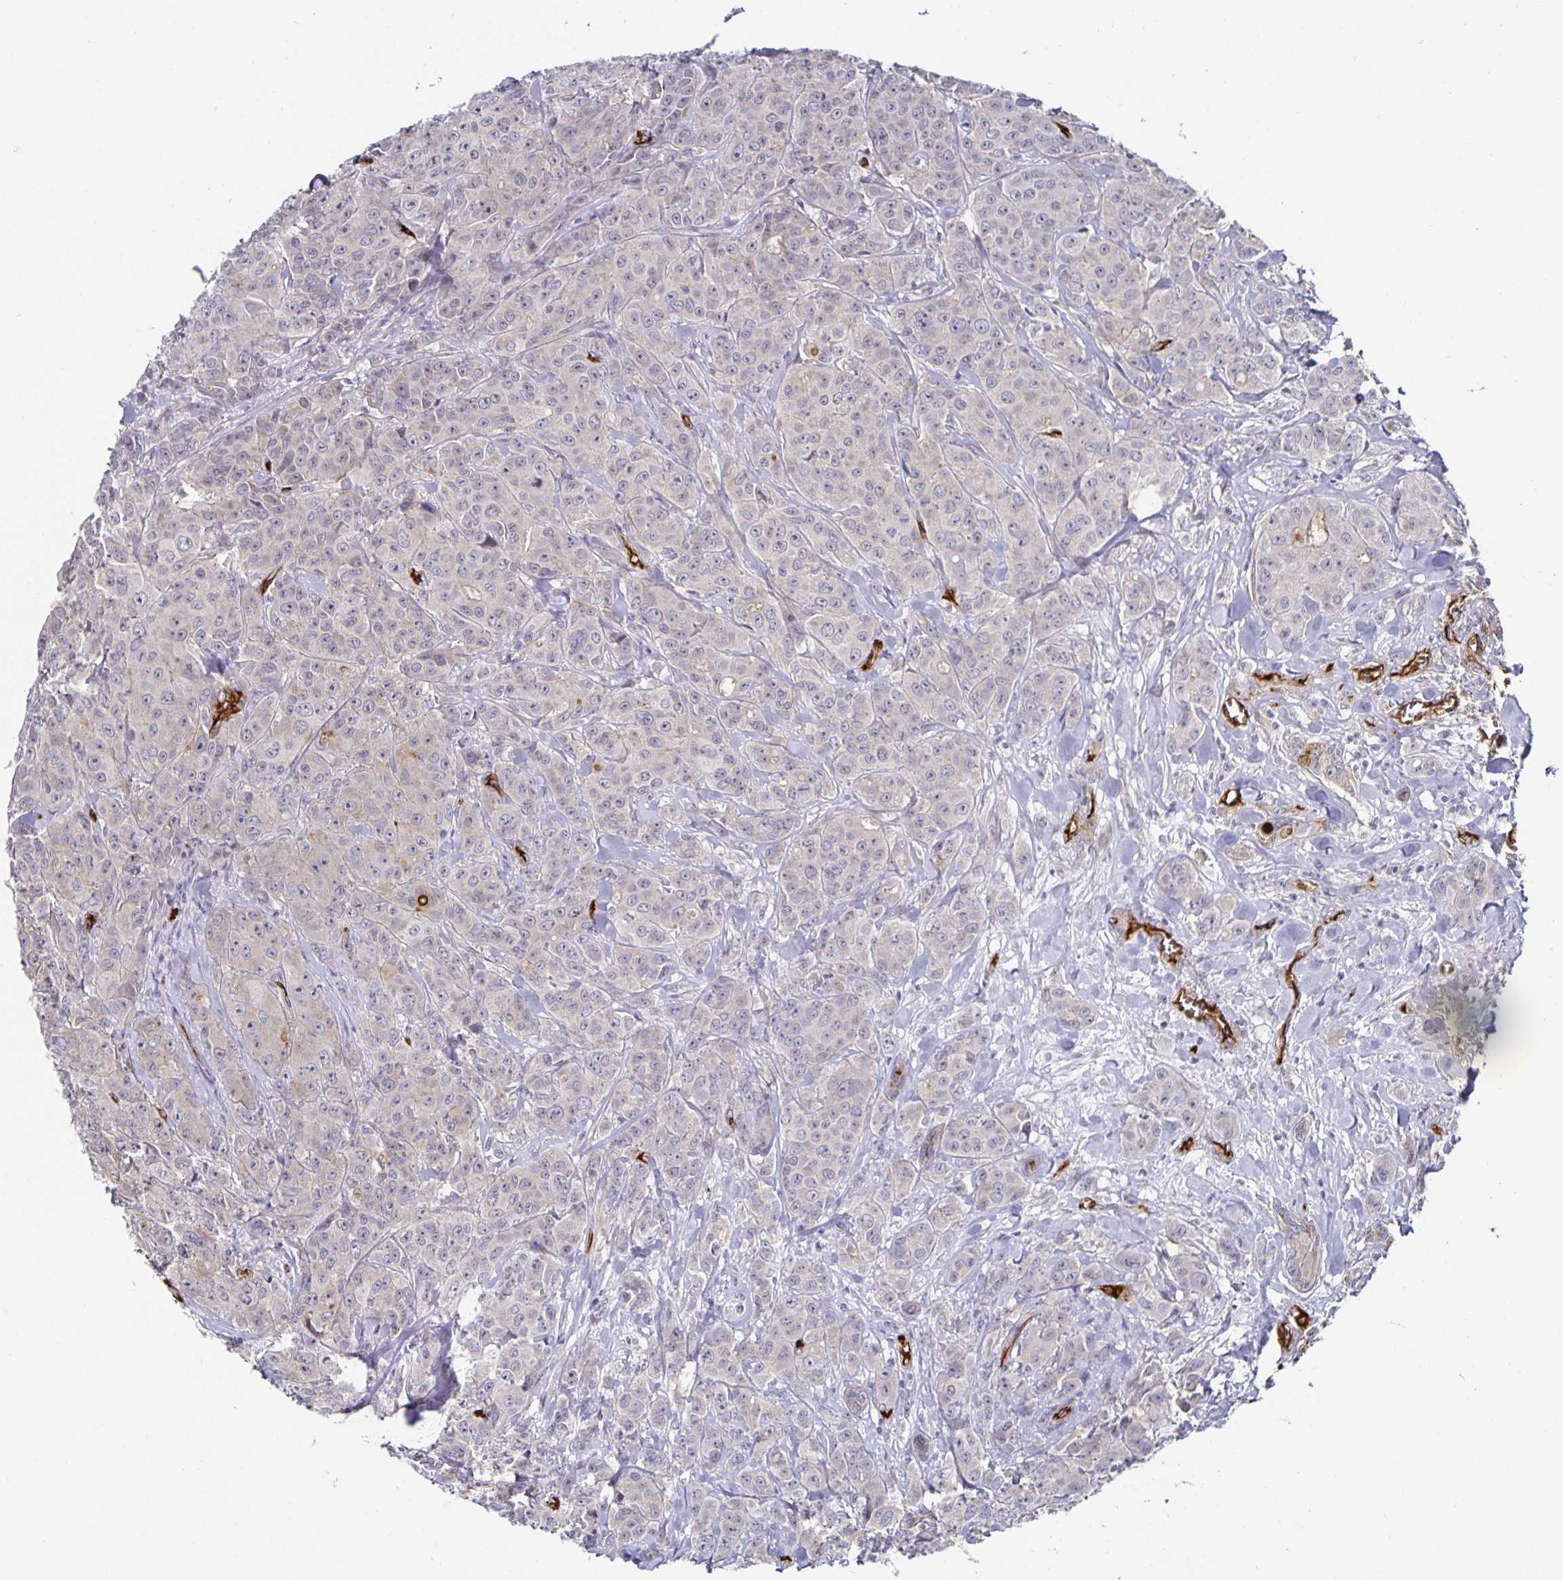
{"staining": {"intensity": "negative", "quantity": "none", "location": "none"}, "tissue": "breast cancer", "cell_type": "Tumor cells", "image_type": "cancer", "snomed": [{"axis": "morphology", "description": "Normal tissue, NOS"}, {"axis": "morphology", "description": "Duct carcinoma"}, {"axis": "topography", "description": "Breast"}], "caption": "Immunohistochemistry (IHC) photomicrograph of neoplastic tissue: human invasive ductal carcinoma (breast) stained with DAB (3,3'-diaminobenzidine) displays no significant protein staining in tumor cells.", "gene": "PODXL", "patient": {"sex": "female", "age": 43}}